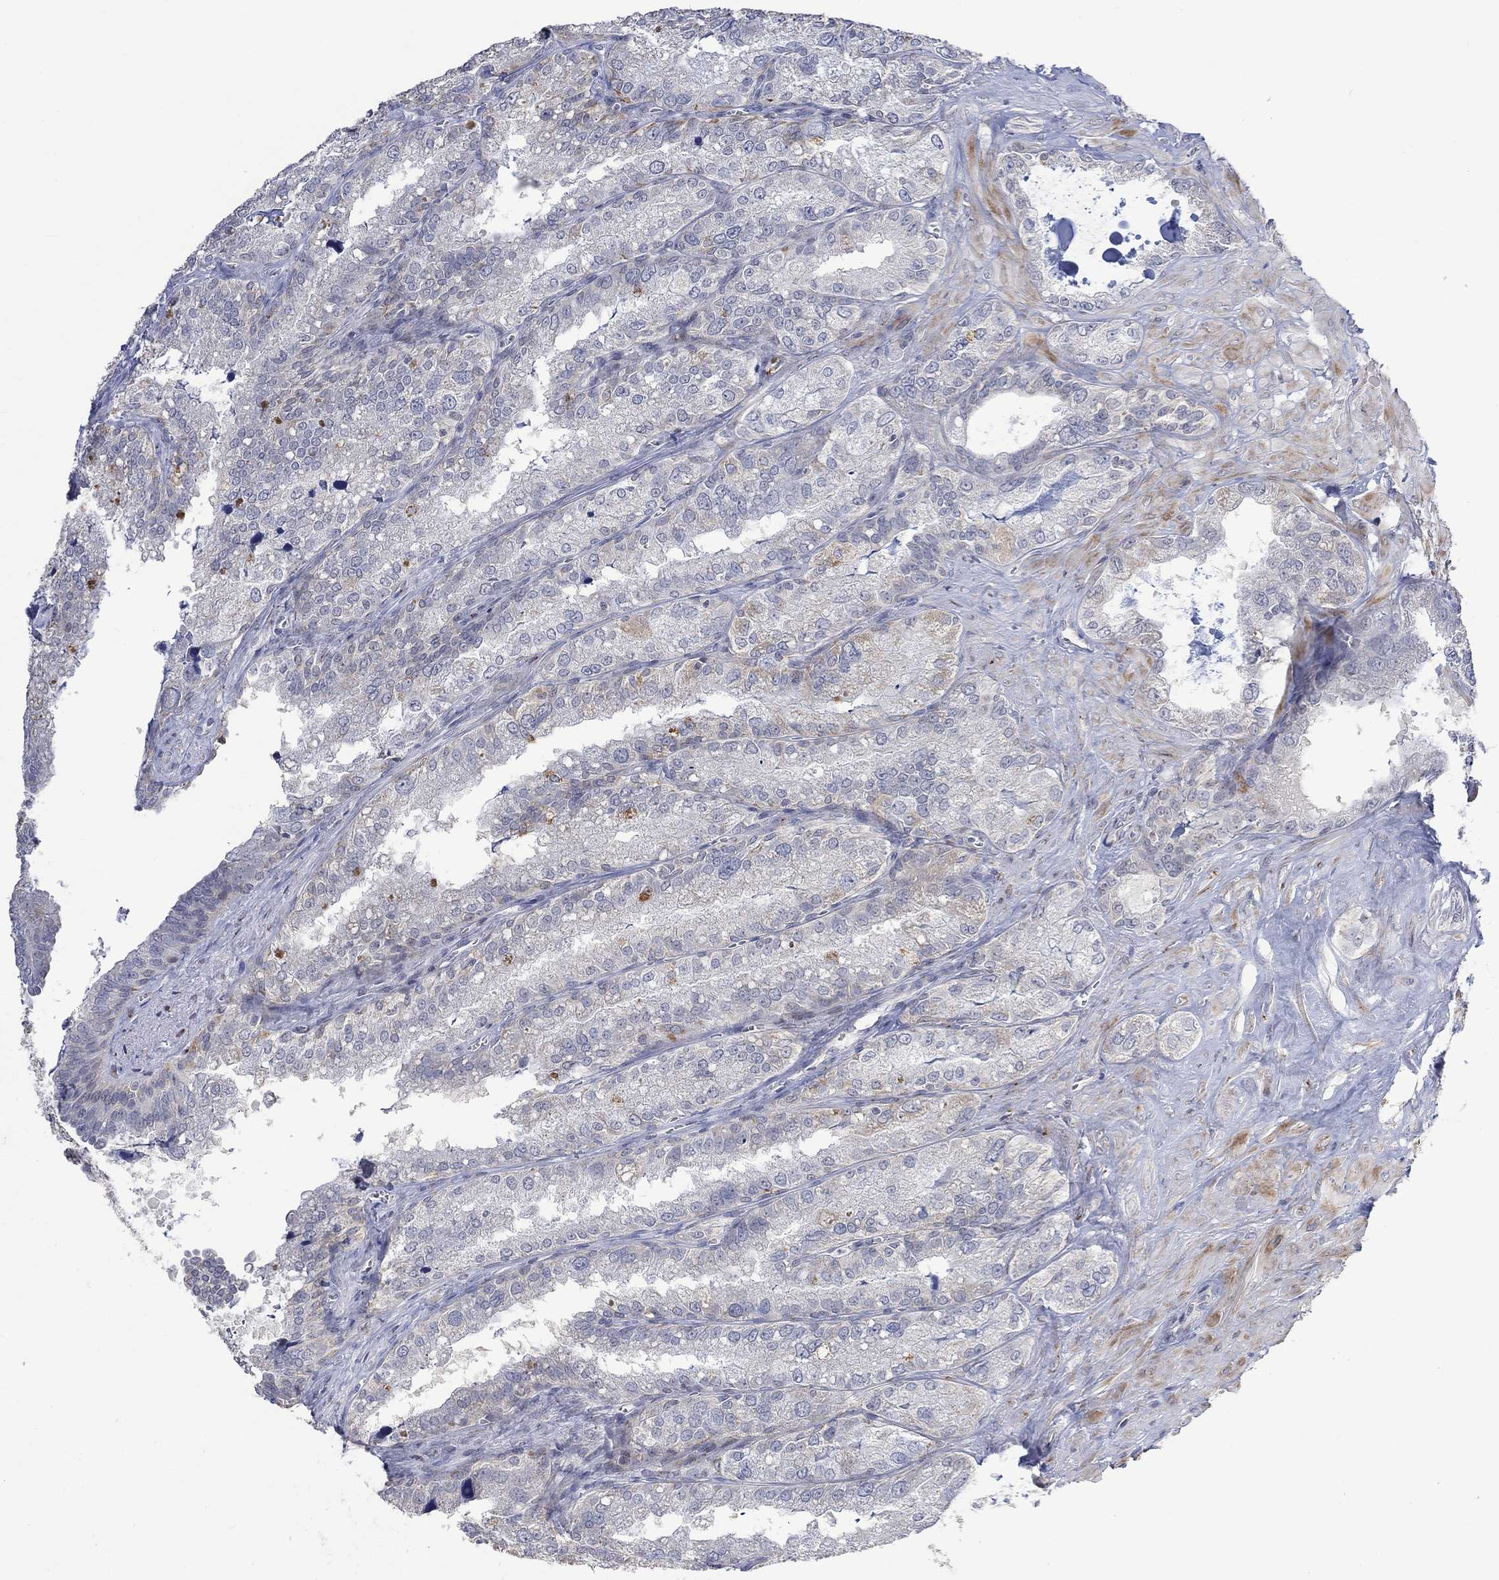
{"staining": {"intensity": "strong", "quantity": "<25%", "location": "cytoplasmic/membranous"}, "tissue": "seminal vesicle", "cell_type": "Glandular cells", "image_type": "normal", "snomed": [{"axis": "morphology", "description": "Normal tissue, NOS"}, {"axis": "topography", "description": "Seminal veicle"}], "caption": "Unremarkable seminal vesicle was stained to show a protein in brown. There is medium levels of strong cytoplasmic/membranous expression in about <25% of glandular cells.", "gene": "SLC48A1", "patient": {"sex": "male", "age": 57}}